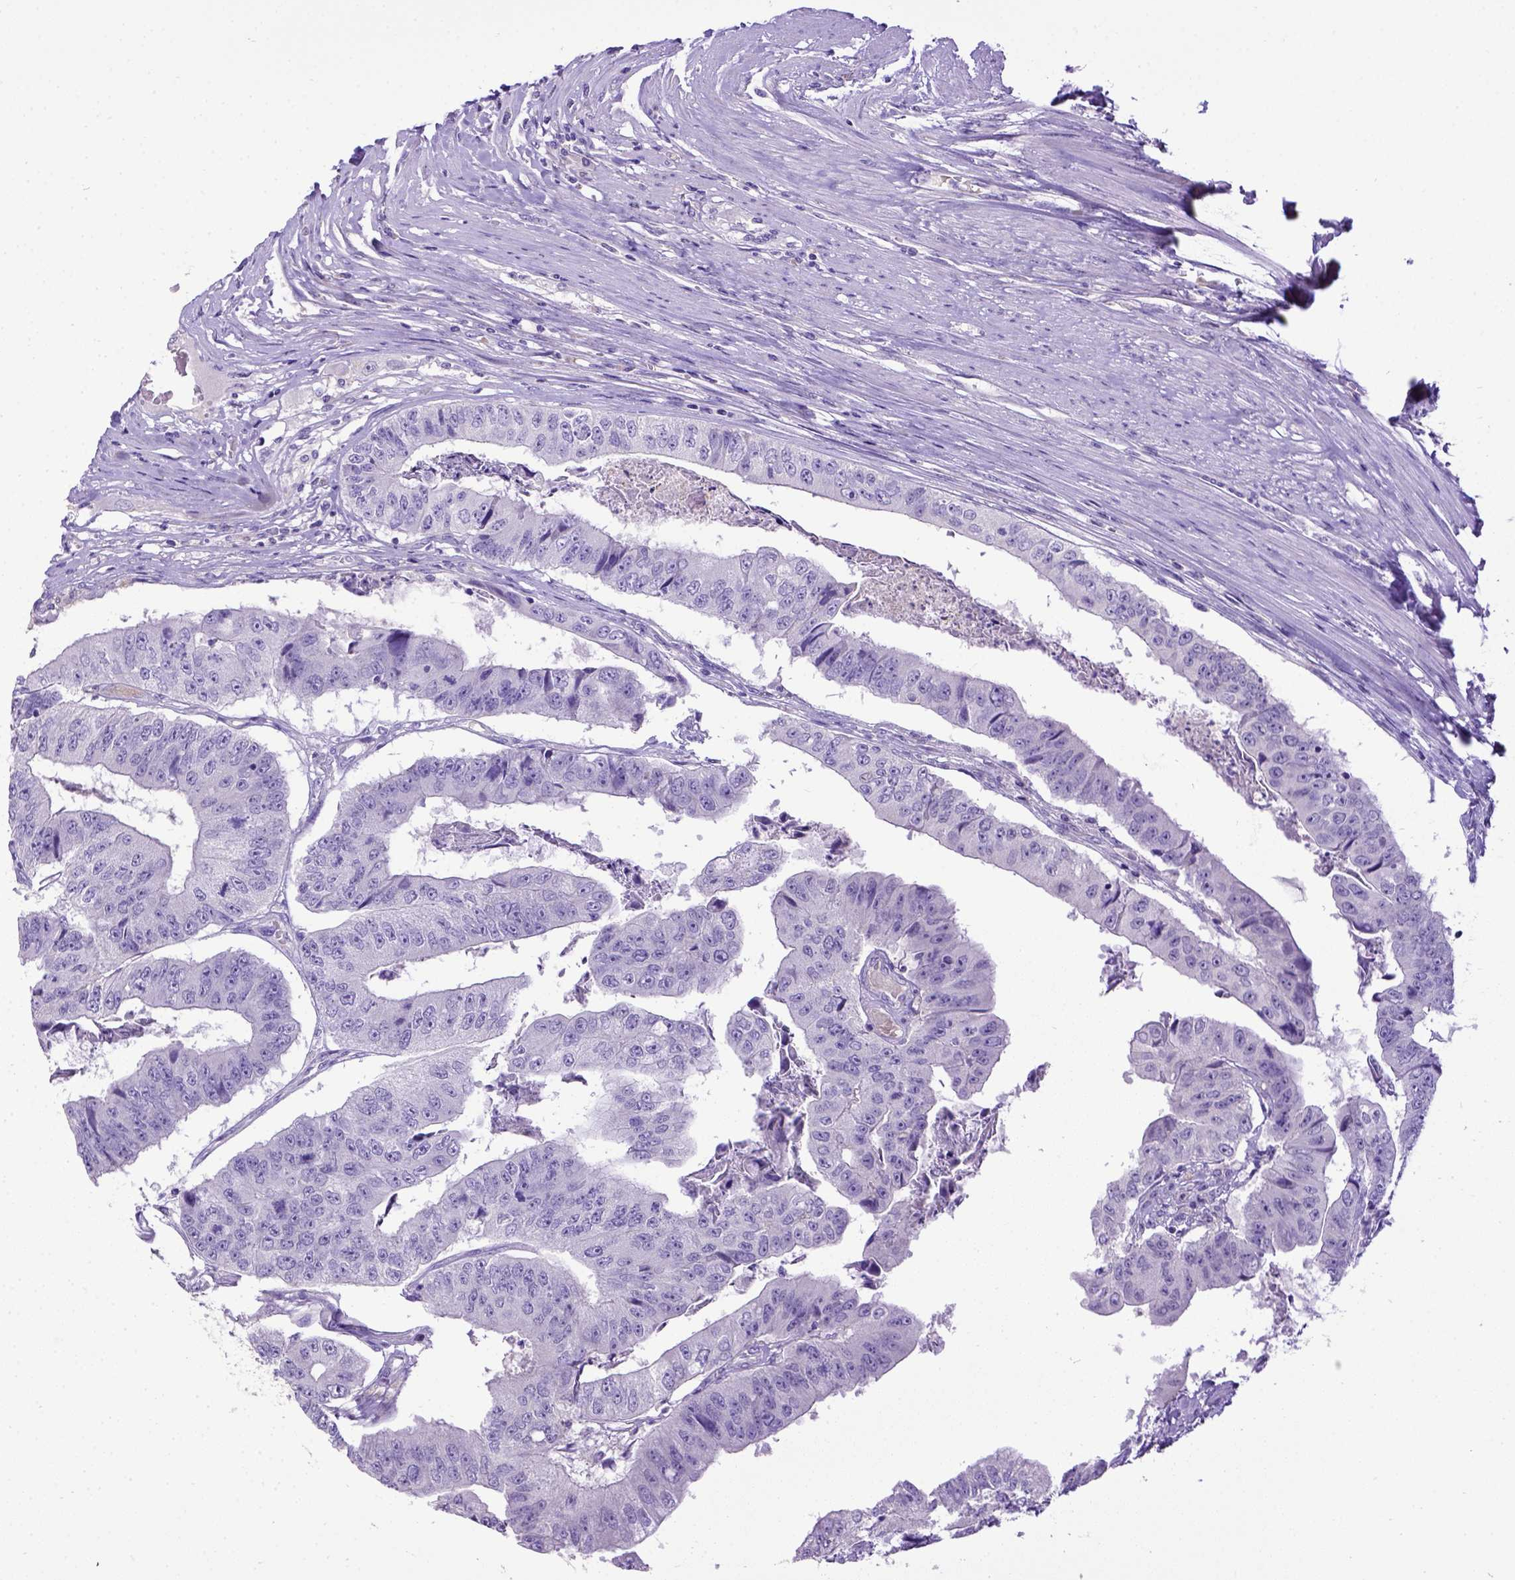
{"staining": {"intensity": "negative", "quantity": "none", "location": "none"}, "tissue": "colorectal cancer", "cell_type": "Tumor cells", "image_type": "cancer", "snomed": [{"axis": "morphology", "description": "Adenocarcinoma, NOS"}, {"axis": "topography", "description": "Colon"}], "caption": "This is an immunohistochemistry (IHC) image of colorectal cancer. There is no positivity in tumor cells.", "gene": "SPEF1", "patient": {"sex": "female", "age": 67}}